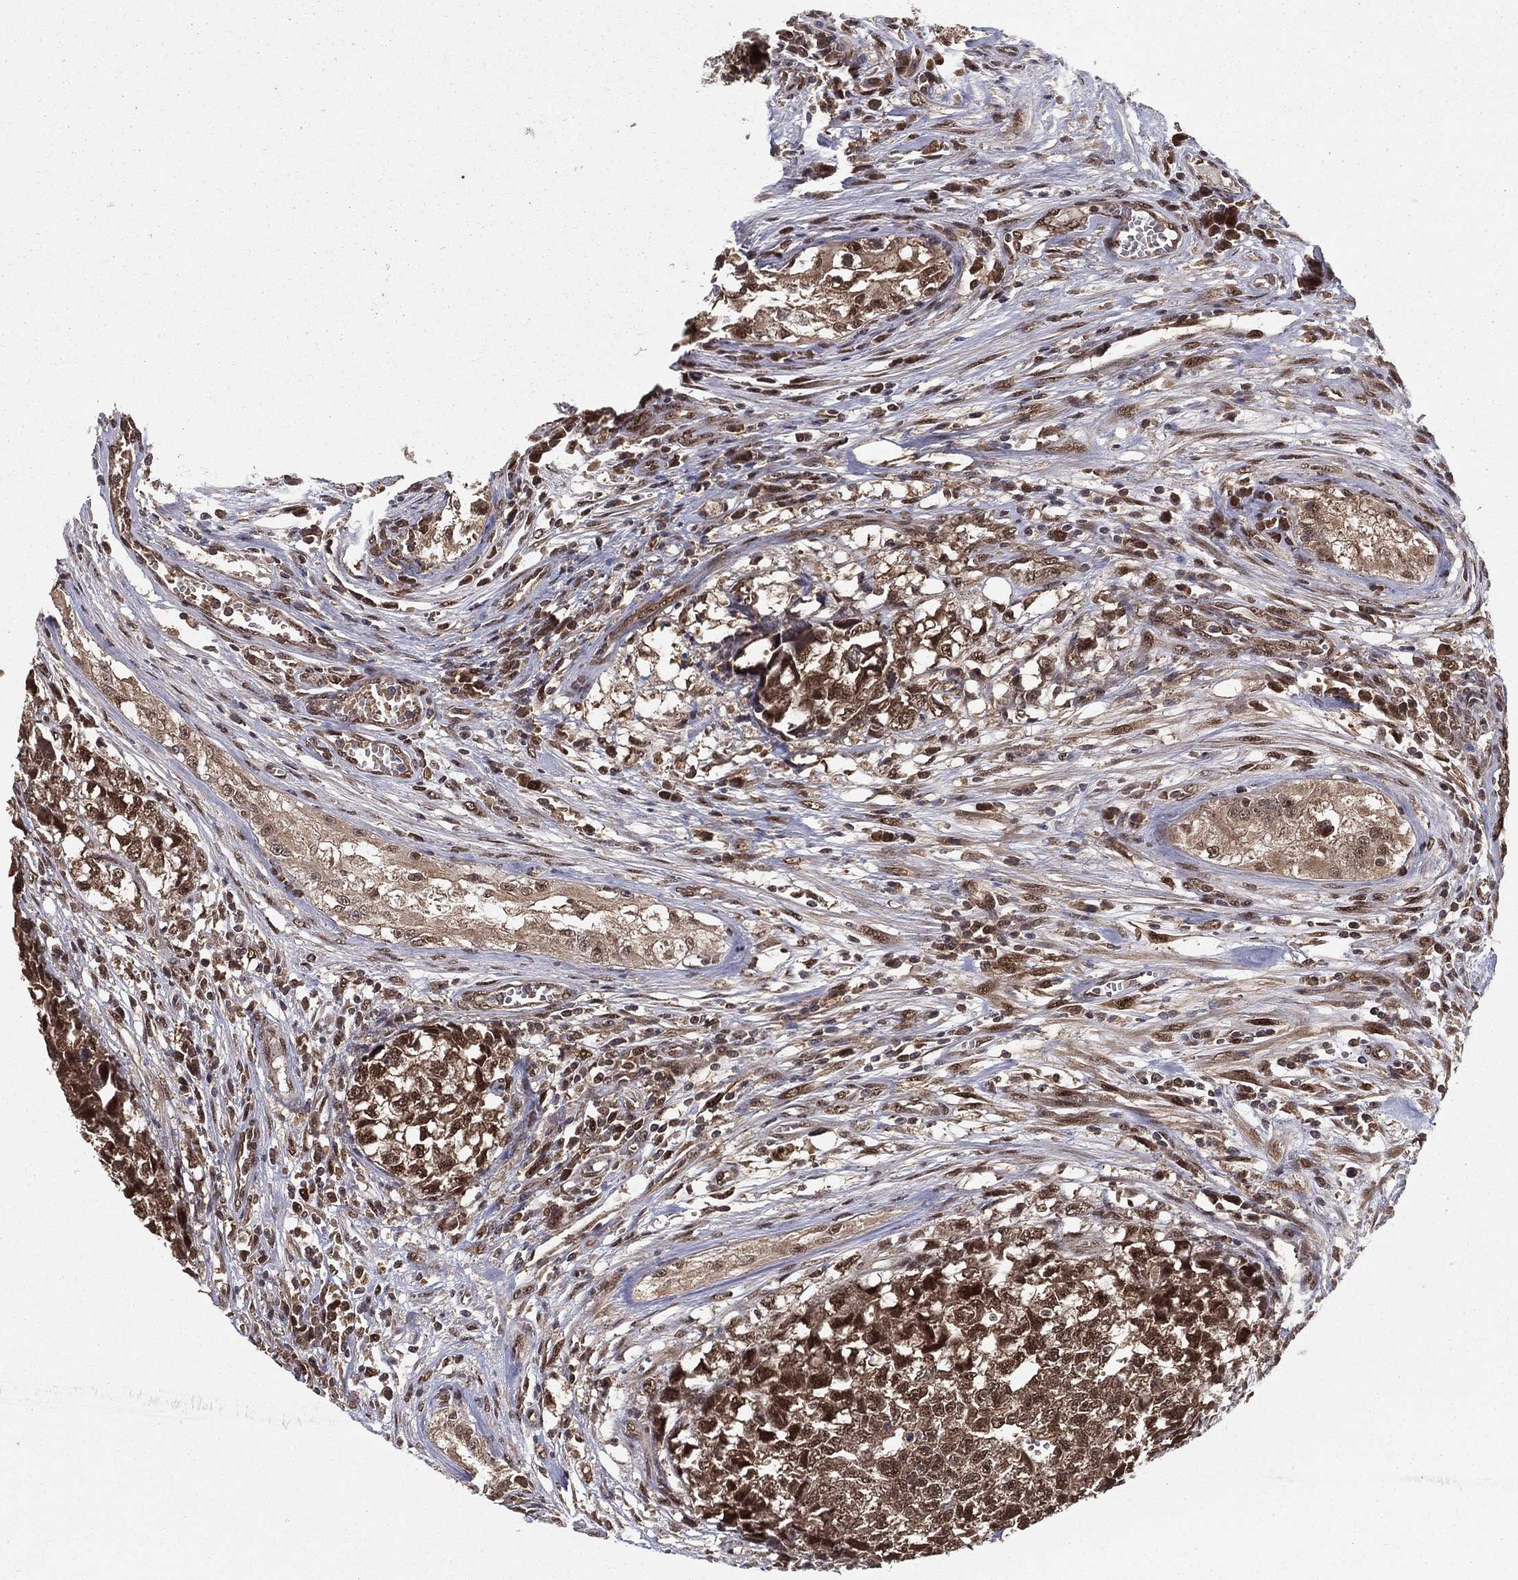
{"staining": {"intensity": "moderate", "quantity": ">75%", "location": "cytoplasmic/membranous,nuclear"}, "tissue": "testis cancer", "cell_type": "Tumor cells", "image_type": "cancer", "snomed": [{"axis": "morphology", "description": "Seminoma, NOS"}, {"axis": "morphology", "description": "Carcinoma, Embryonal, NOS"}, {"axis": "topography", "description": "Testis"}], "caption": "This is a histology image of IHC staining of embryonal carcinoma (testis), which shows moderate expression in the cytoplasmic/membranous and nuclear of tumor cells.", "gene": "CARM1", "patient": {"sex": "male", "age": 22}}